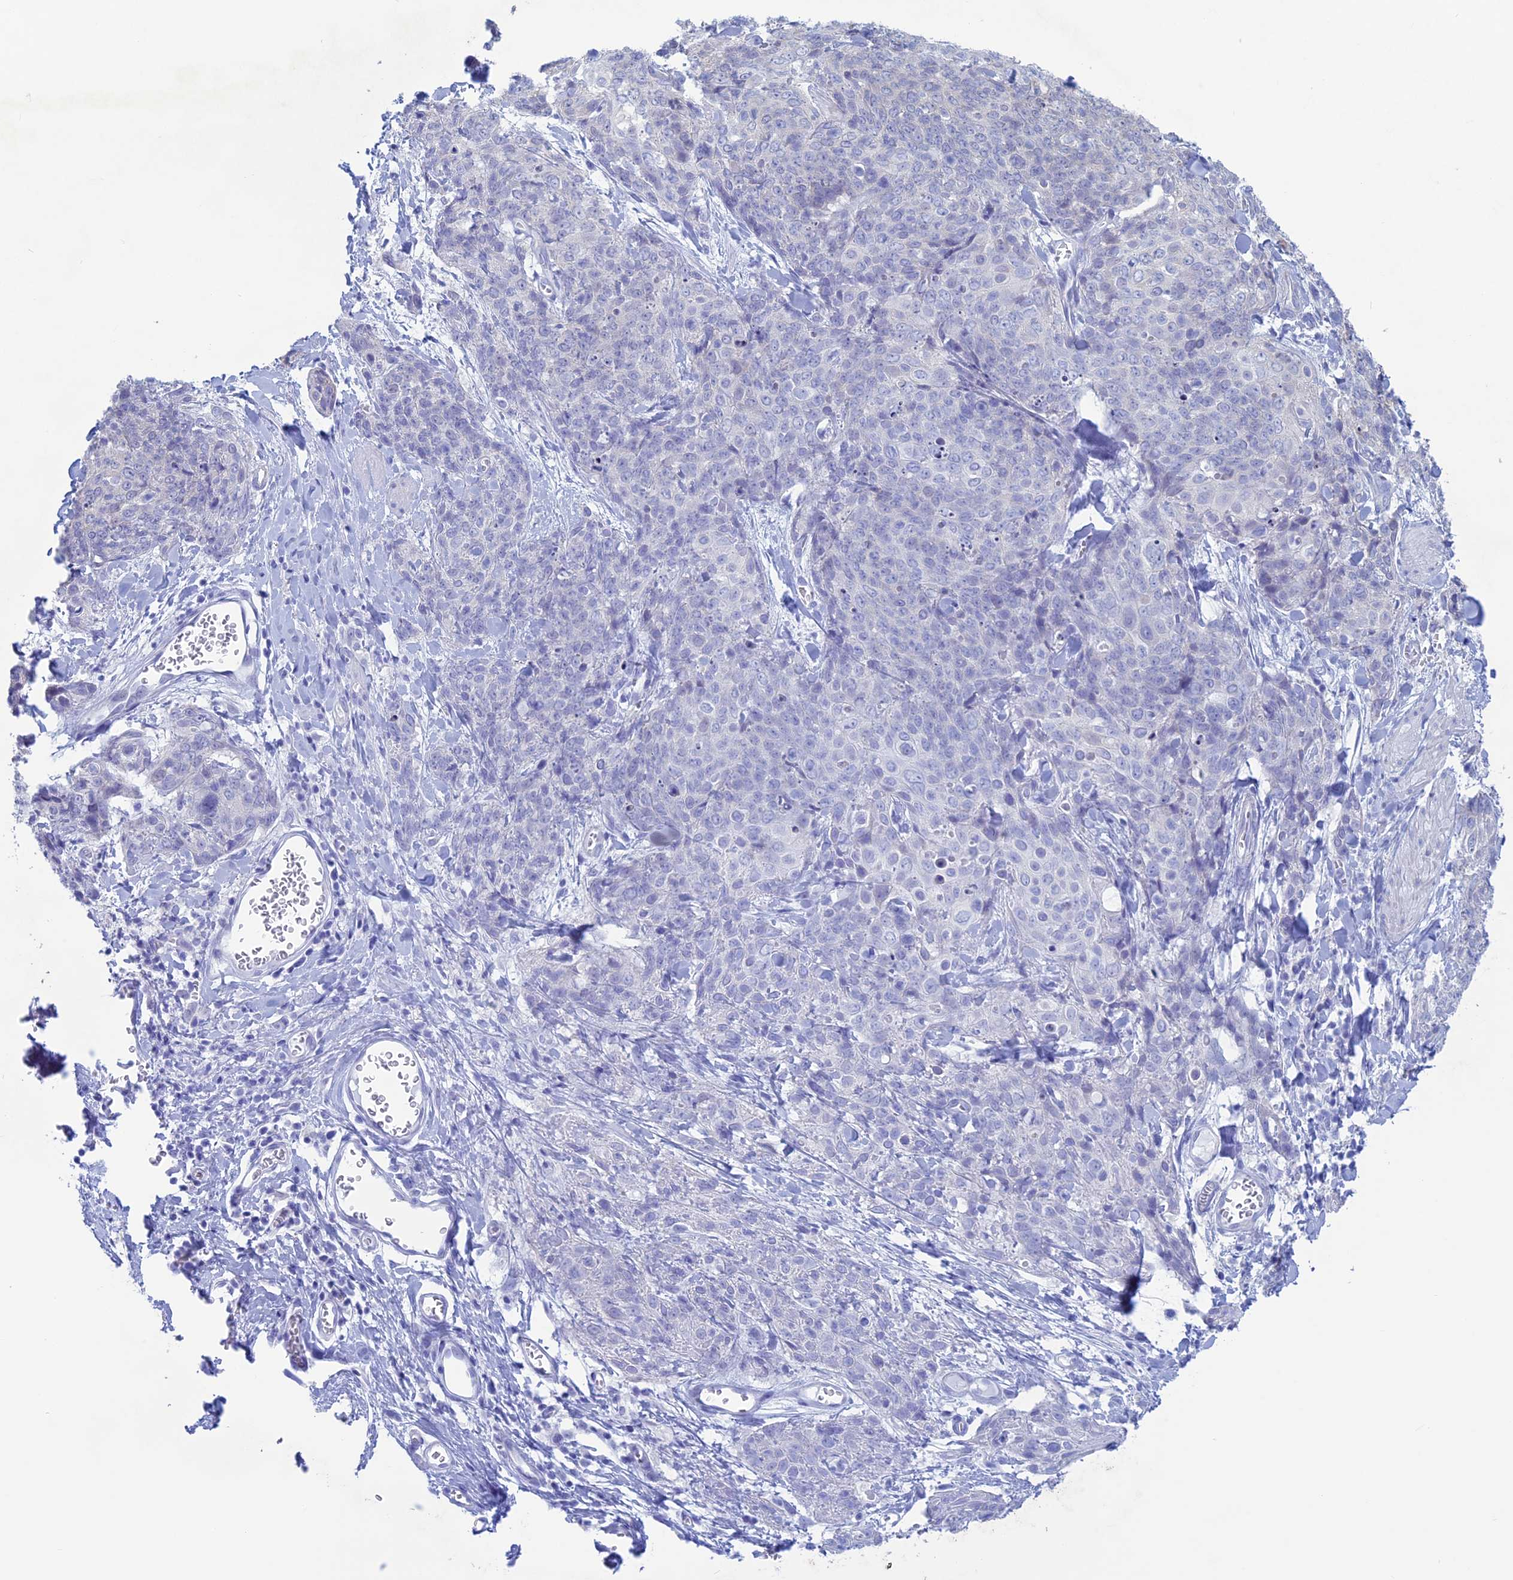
{"staining": {"intensity": "negative", "quantity": "none", "location": "none"}, "tissue": "skin cancer", "cell_type": "Tumor cells", "image_type": "cancer", "snomed": [{"axis": "morphology", "description": "Squamous cell carcinoma, NOS"}, {"axis": "topography", "description": "Skin"}, {"axis": "topography", "description": "Vulva"}], "caption": "Immunohistochemical staining of skin squamous cell carcinoma demonstrates no significant expression in tumor cells.", "gene": "LHFPL2", "patient": {"sex": "female", "age": 85}}